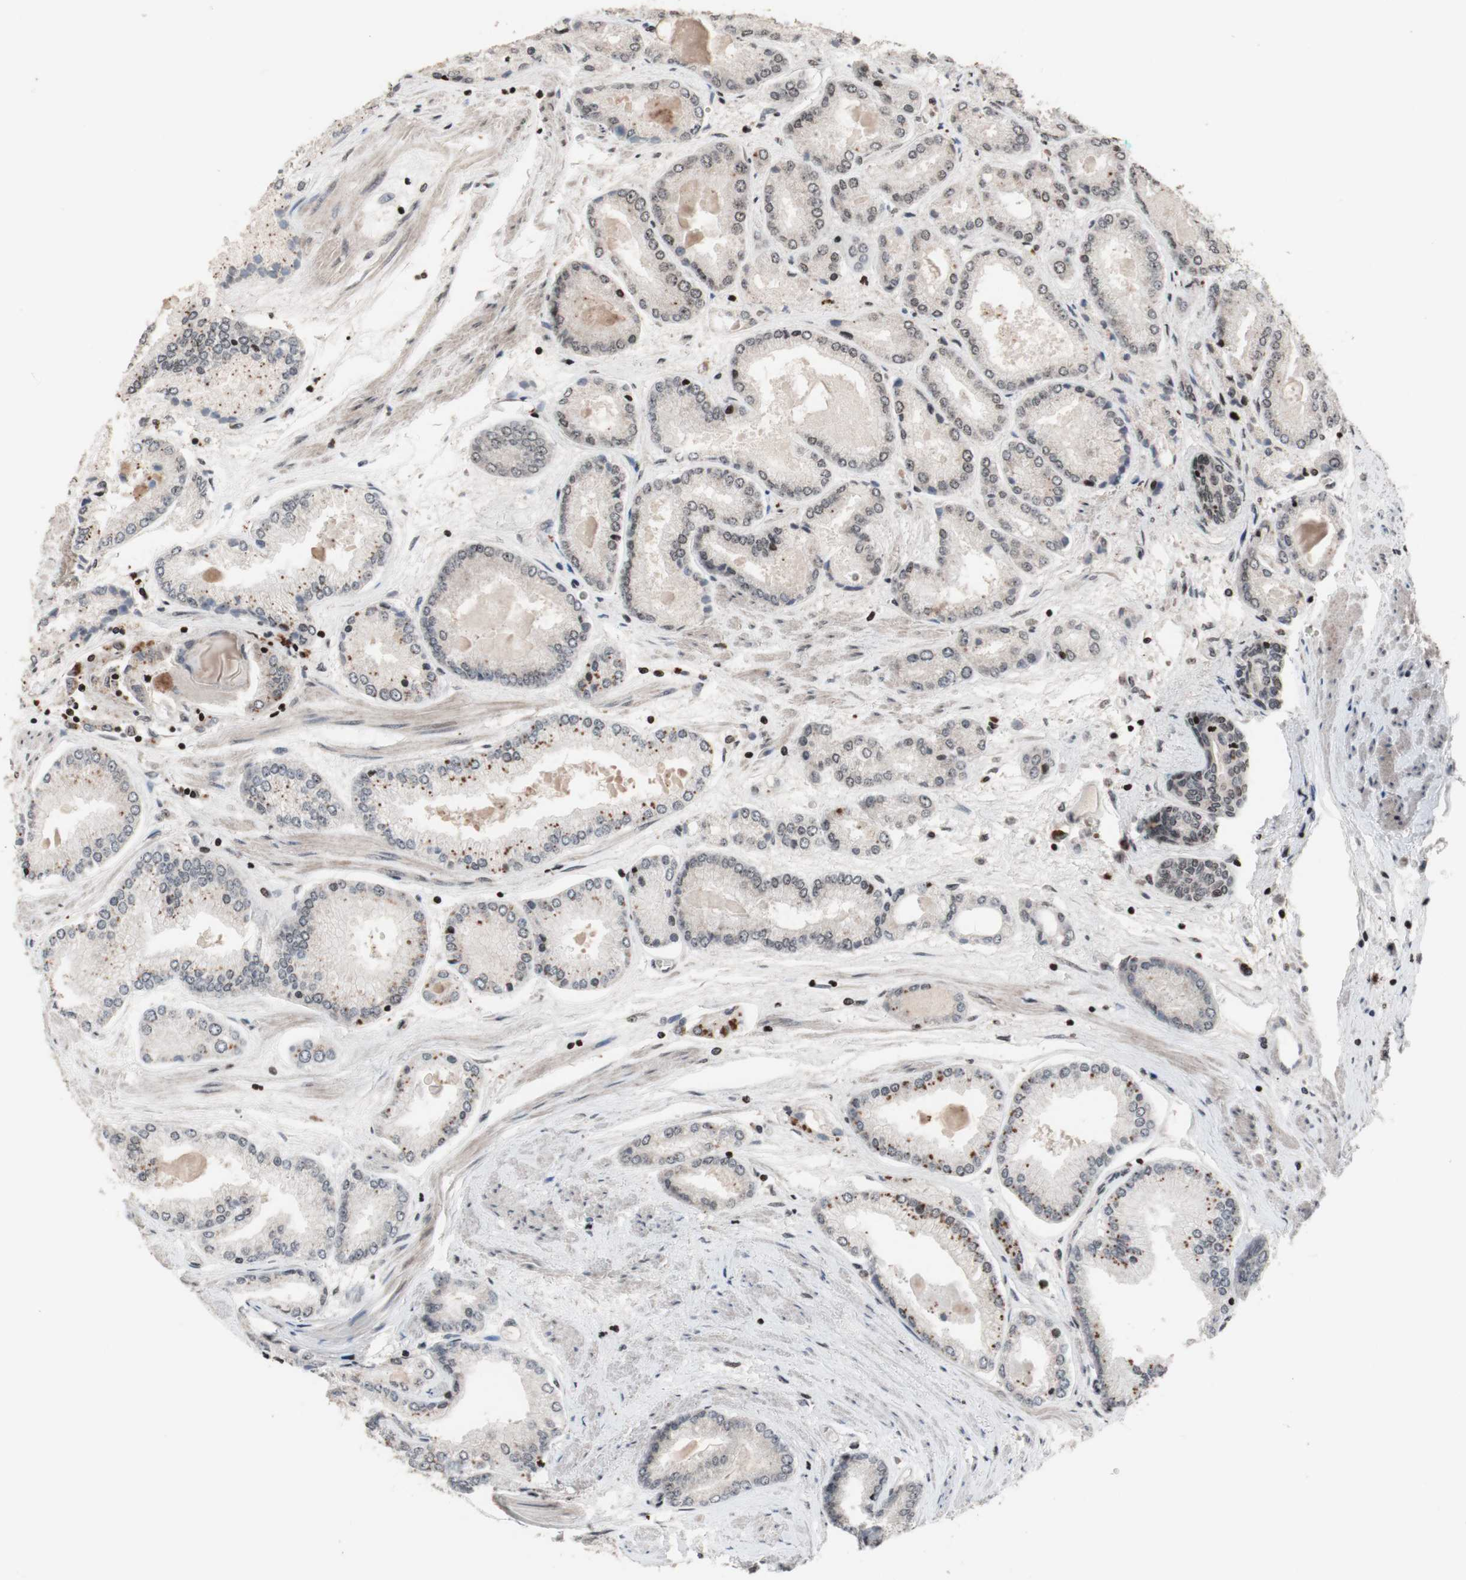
{"staining": {"intensity": "negative", "quantity": "none", "location": "none"}, "tissue": "prostate cancer", "cell_type": "Tumor cells", "image_type": "cancer", "snomed": [{"axis": "morphology", "description": "Adenocarcinoma, High grade"}, {"axis": "topography", "description": "Prostate"}], "caption": "Immunohistochemical staining of human prostate cancer shows no significant staining in tumor cells.", "gene": "POLA1", "patient": {"sex": "male", "age": 59}}